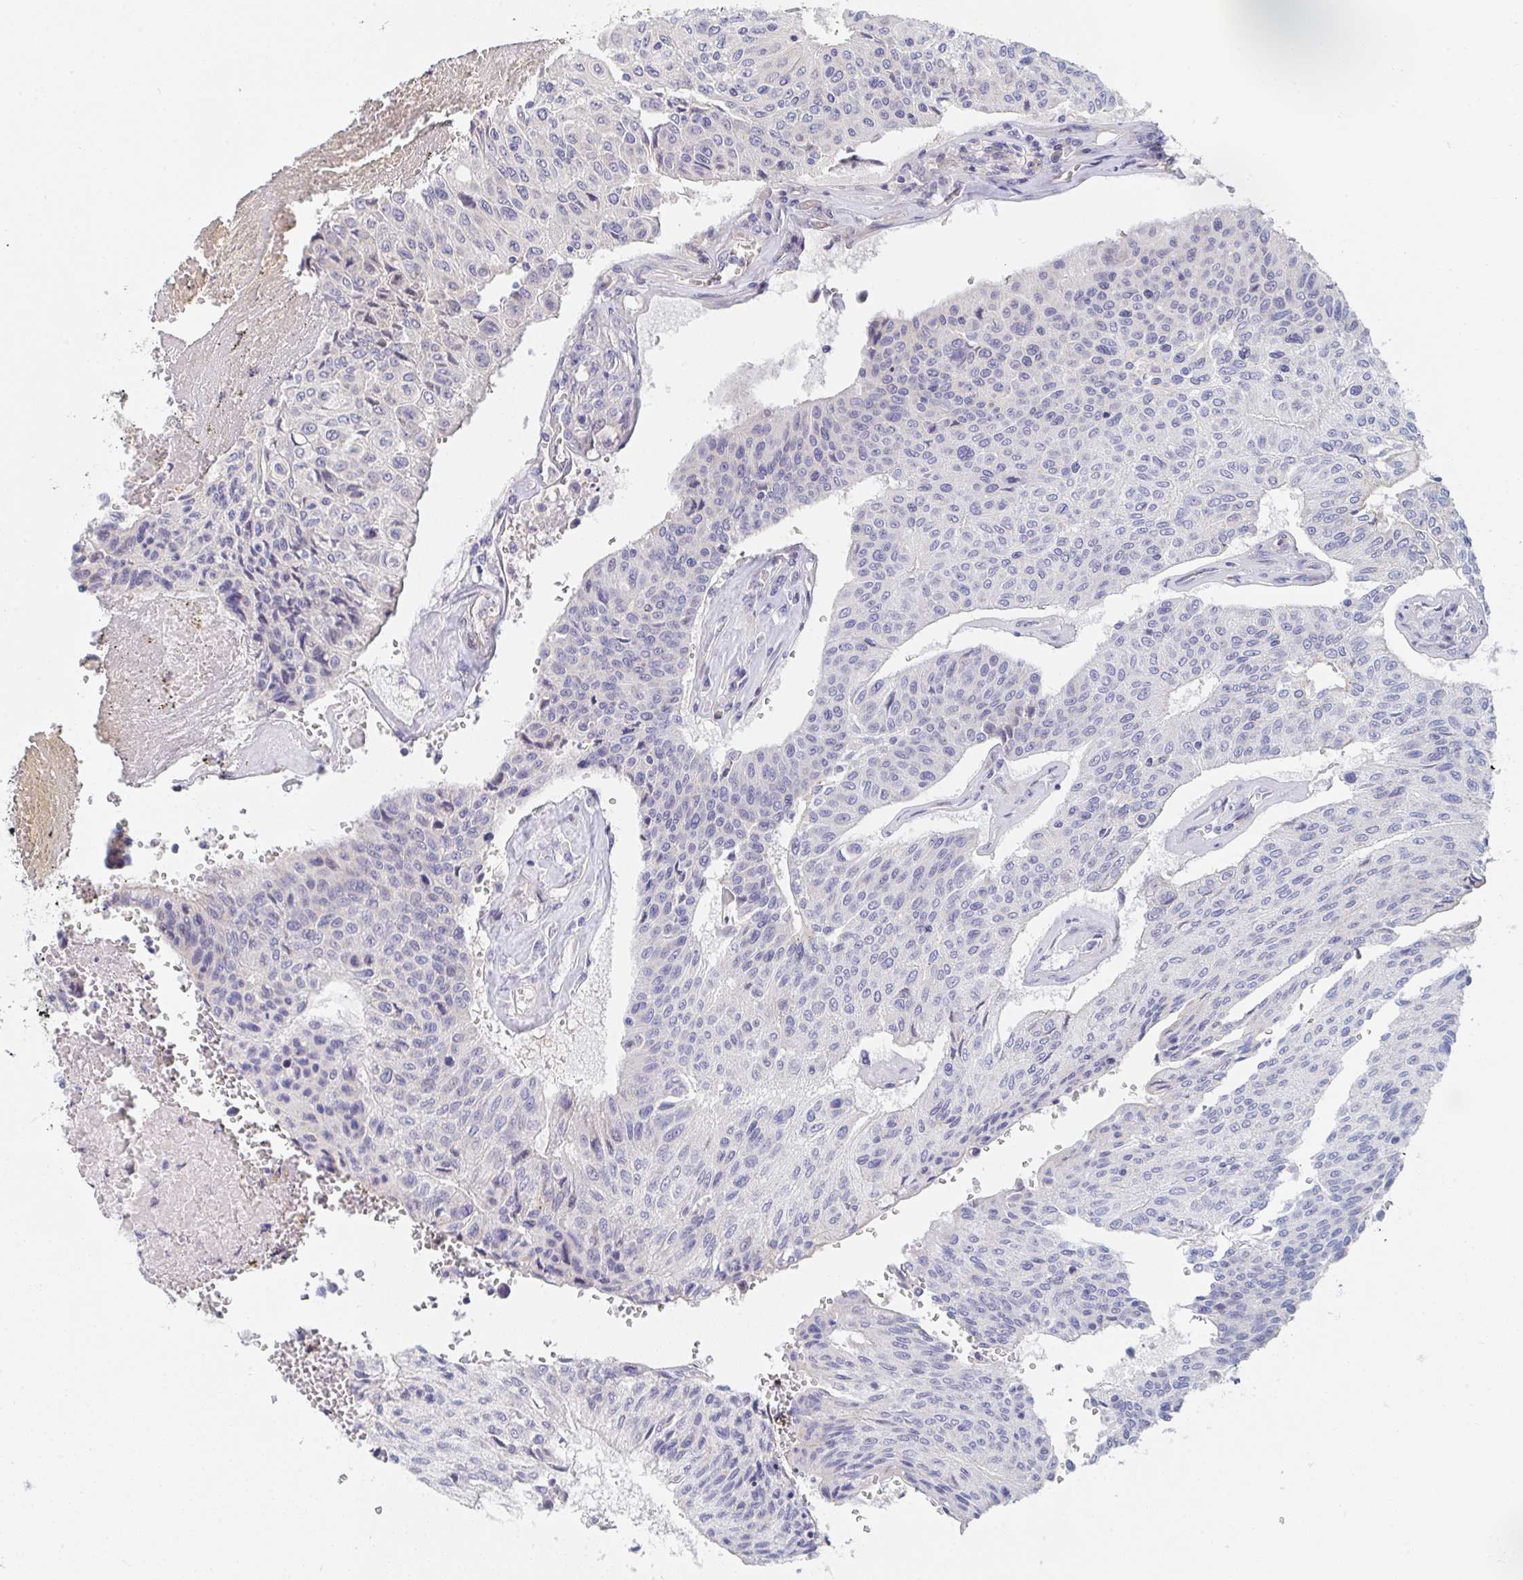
{"staining": {"intensity": "negative", "quantity": "none", "location": "none"}, "tissue": "urothelial cancer", "cell_type": "Tumor cells", "image_type": "cancer", "snomed": [{"axis": "morphology", "description": "Urothelial carcinoma, High grade"}, {"axis": "topography", "description": "Urinary bladder"}], "caption": "Immunohistochemistry of urothelial carcinoma (high-grade) displays no positivity in tumor cells. (Stains: DAB immunohistochemistry with hematoxylin counter stain, Microscopy: brightfield microscopy at high magnification).", "gene": "TNFSF4", "patient": {"sex": "male", "age": 66}}